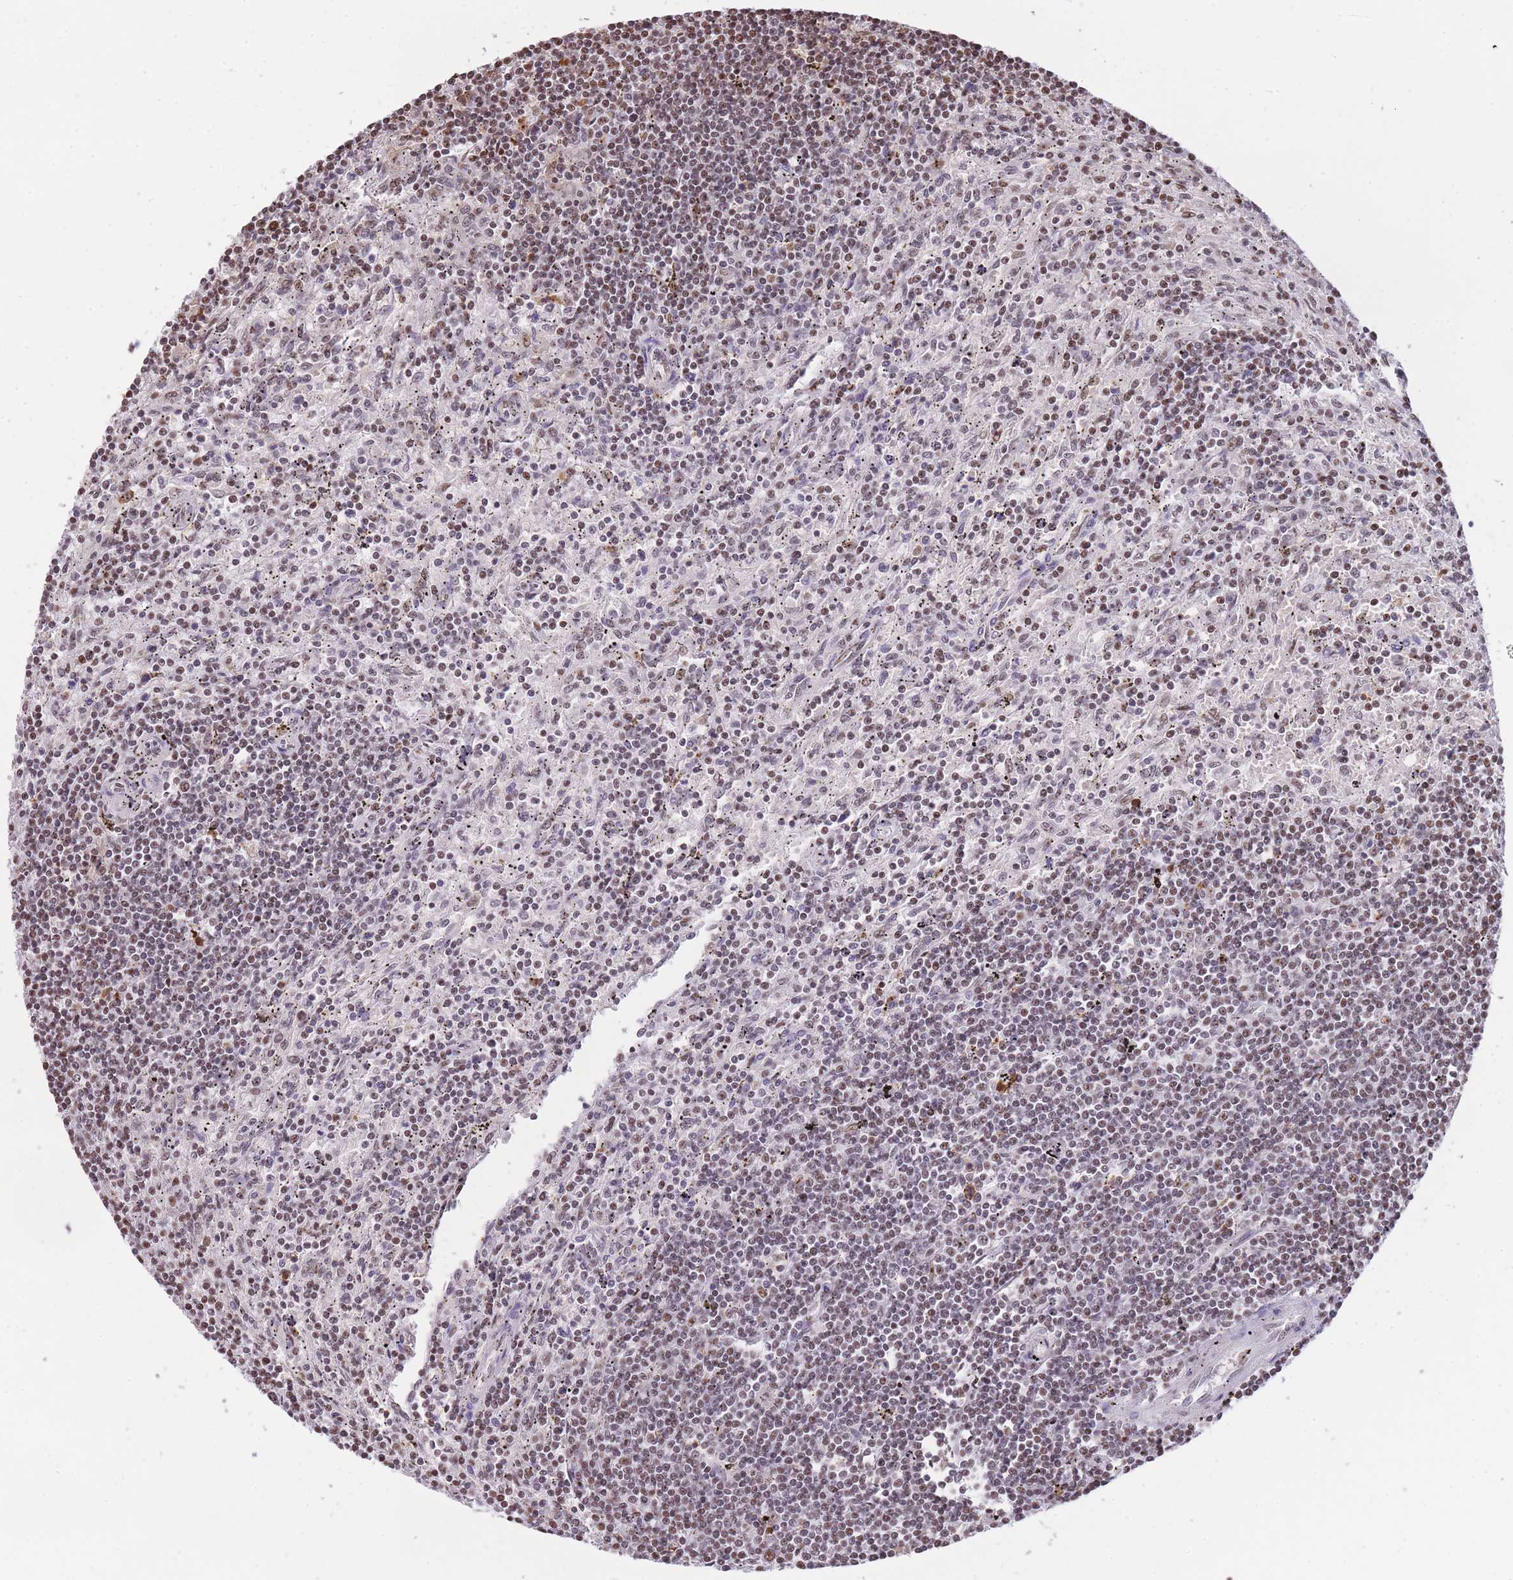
{"staining": {"intensity": "moderate", "quantity": "25%-75%", "location": "nuclear"}, "tissue": "lymphoma", "cell_type": "Tumor cells", "image_type": "cancer", "snomed": [{"axis": "morphology", "description": "Malignant lymphoma, non-Hodgkin's type, Low grade"}, {"axis": "topography", "description": "Spleen"}], "caption": "This is a photomicrograph of immunohistochemistry (IHC) staining of malignant lymphoma, non-Hodgkin's type (low-grade), which shows moderate positivity in the nuclear of tumor cells.", "gene": "EVC2", "patient": {"sex": "male", "age": 76}}